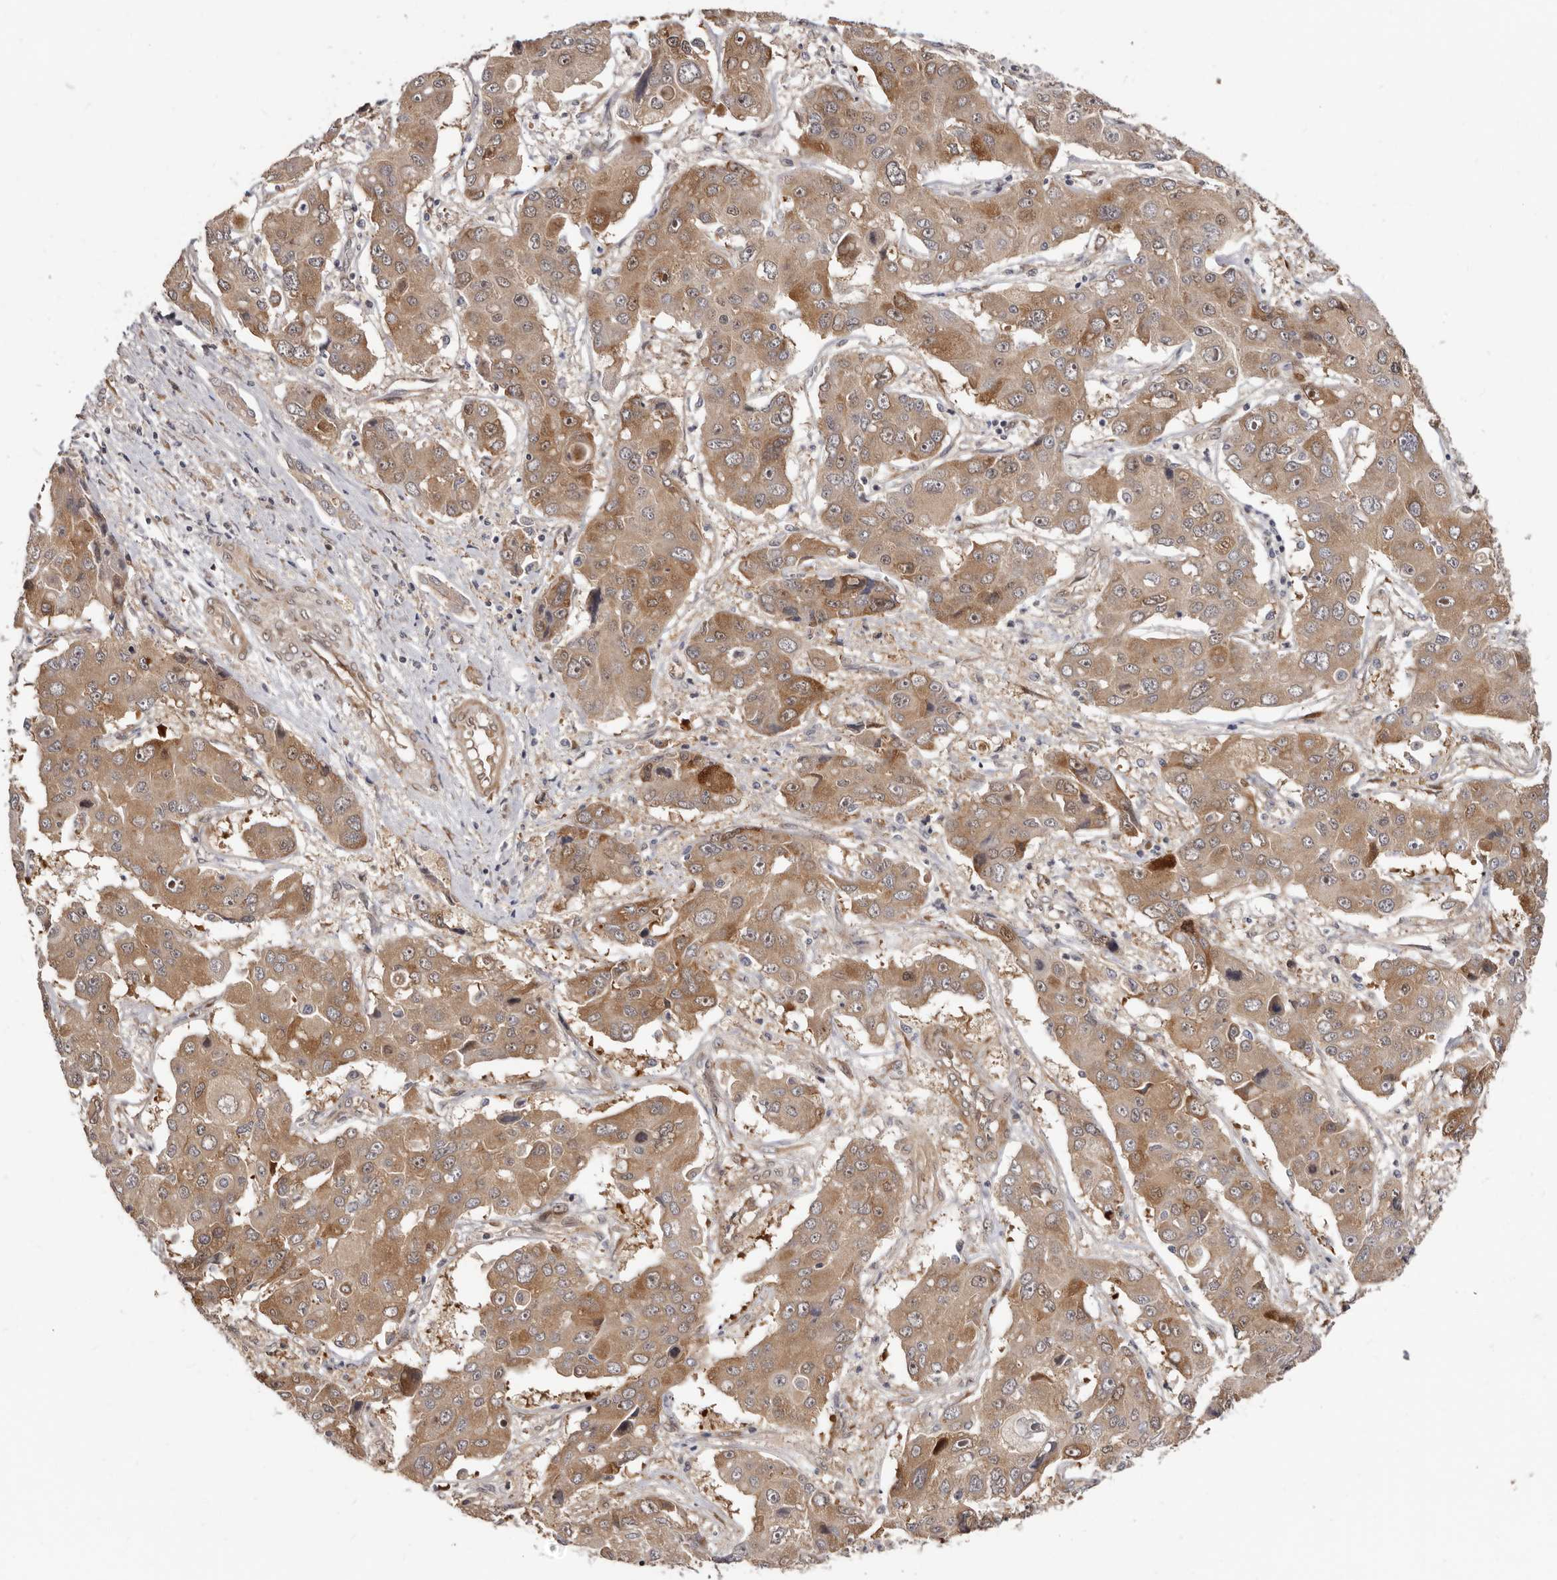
{"staining": {"intensity": "moderate", "quantity": ">75%", "location": "cytoplasmic/membranous"}, "tissue": "liver cancer", "cell_type": "Tumor cells", "image_type": "cancer", "snomed": [{"axis": "morphology", "description": "Cholangiocarcinoma"}, {"axis": "topography", "description": "Liver"}], "caption": "Protein expression by immunohistochemistry (IHC) demonstrates moderate cytoplasmic/membranous staining in approximately >75% of tumor cells in liver cancer (cholangiocarcinoma).", "gene": "SBDS", "patient": {"sex": "male", "age": 67}}